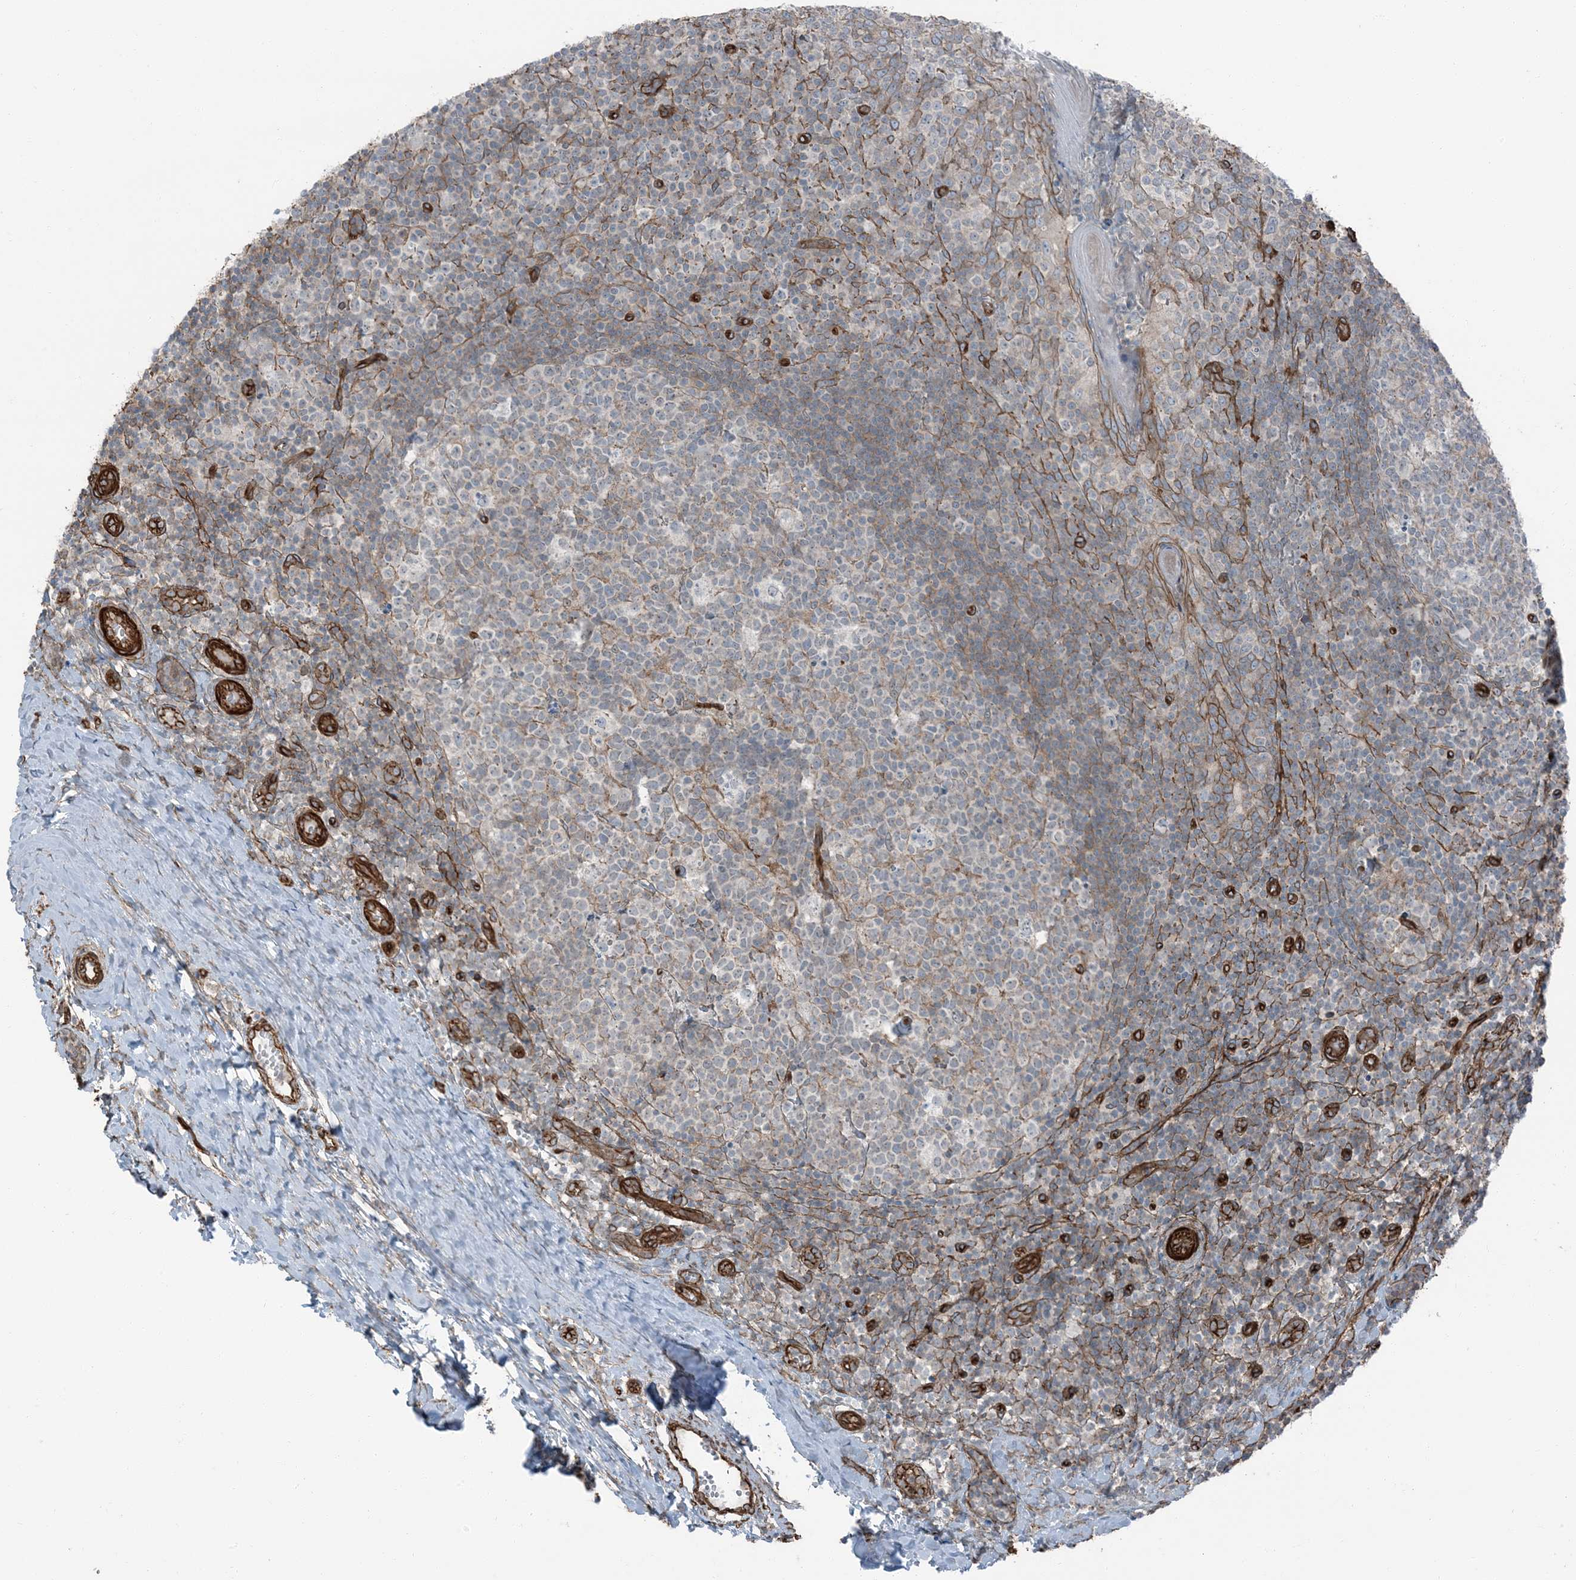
{"staining": {"intensity": "moderate", "quantity": "<25%", "location": "cytoplasmic/membranous"}, "tissue": "tonsil", "cell_type": "Germinal center cells", "image_type": "normal", "snomed": [{"axis": "morphology", "description": "Normal tissue, NOS"}, {"axis": "topography", "description": "Tonsil"}], "caption": "IHC photomicrograph of unremarkable tonsil: tonsil stained using immunohistochemistry (IHC) demonstrates low levels of moderate protein expression localized specifically in the cytoplasmic/membranous of germinal center cells, appearing as a cytoplasmic/membranous brown color.", "gene": "ZFP90", "patient": {"sex": "female", "age": 19}}